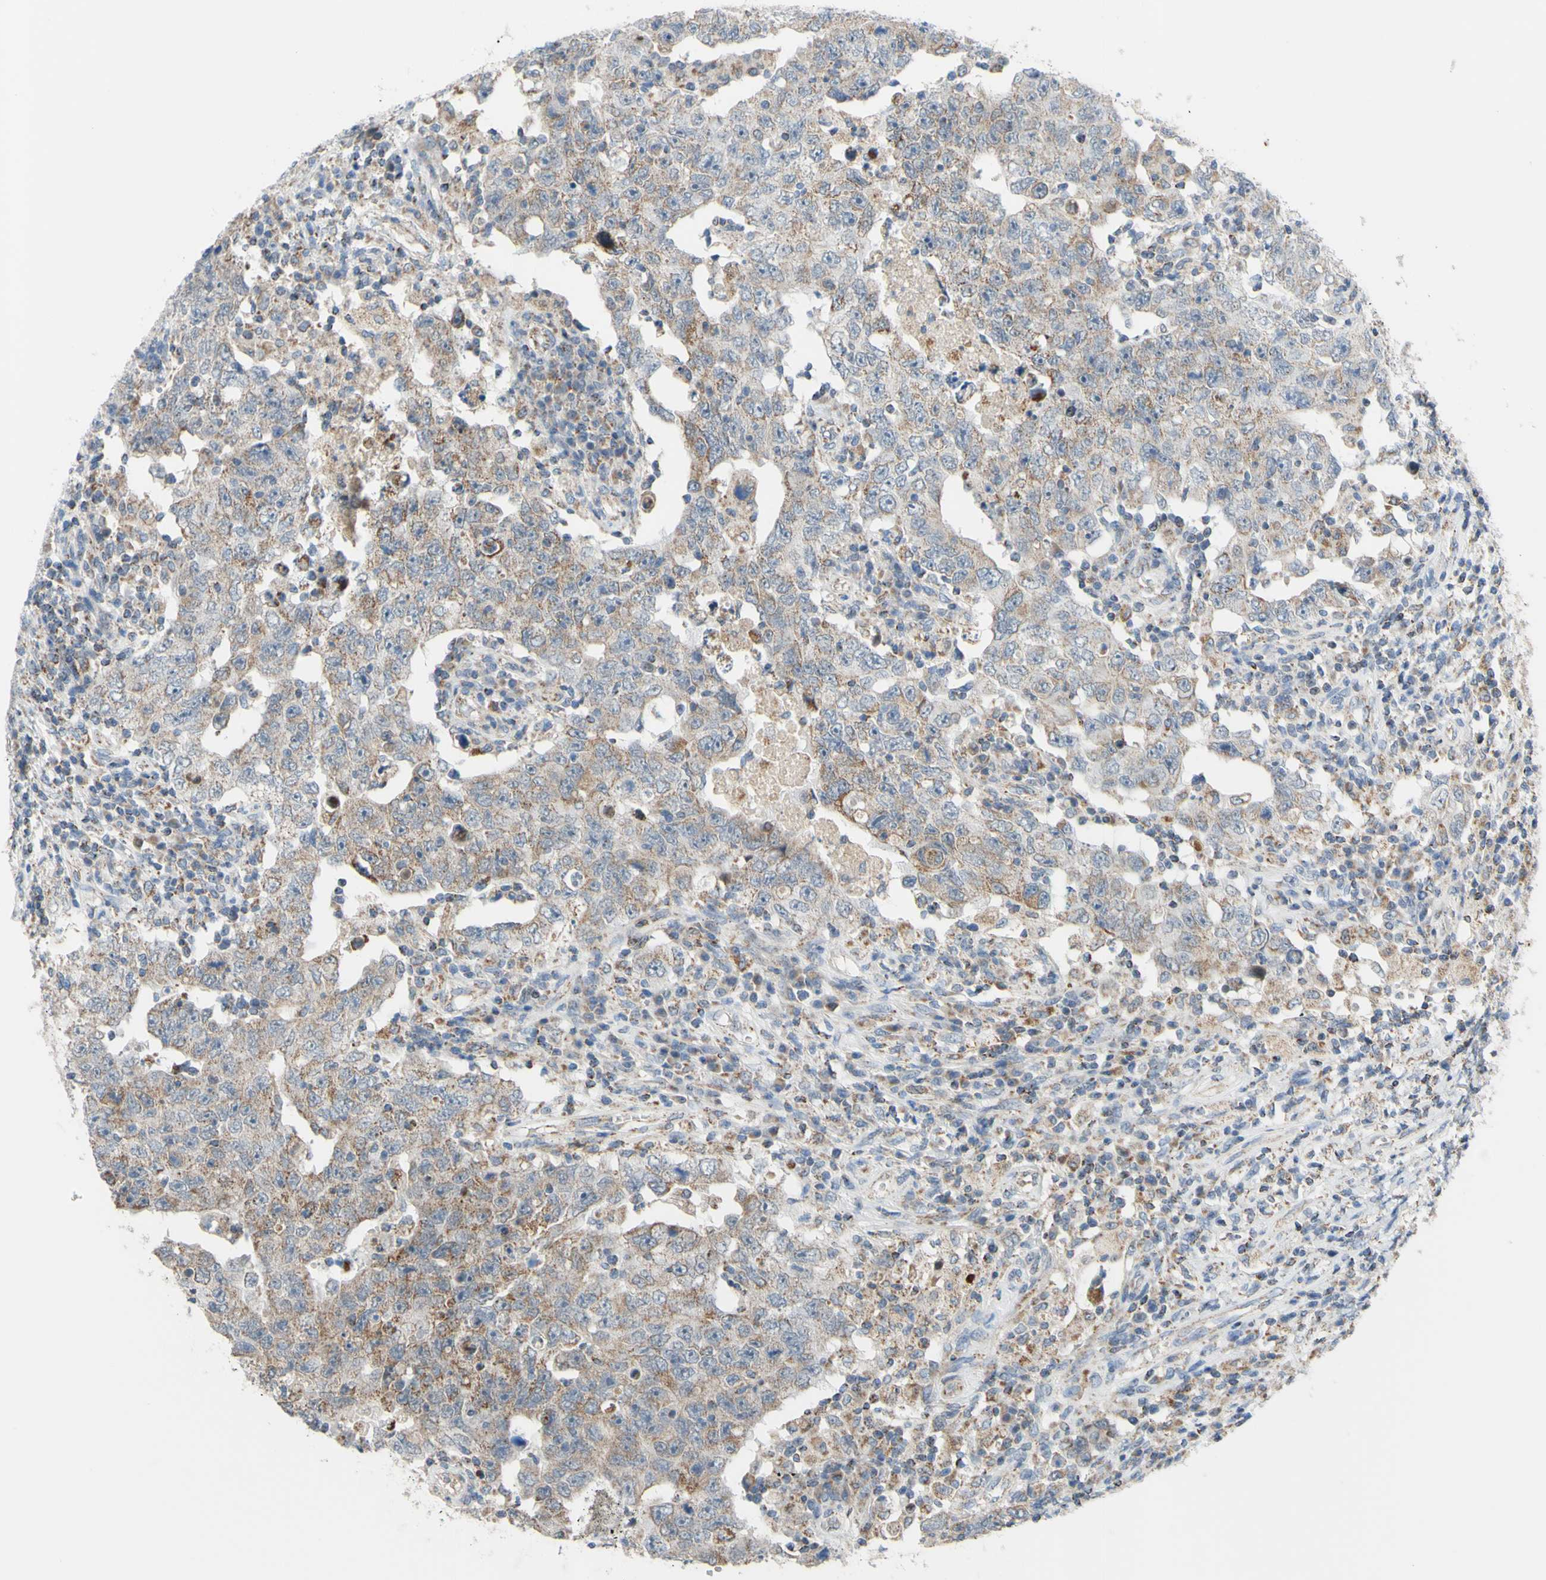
{"staining": {"intensity": "weak", "quantity": ">75%", "location": "cytoplasmic/membranous"}, "tissue": "testis cancer", "cell_type": "Tumor cells", "image_type": "cancer", "snomed": [{"axis": "morphology", "description": "Carcinoma, Embryonal, NOS"}, {"axis": "topography", "description": "Testis"}], "caption": "Immunohistochemical staining of embryonal carcinoma (testis) reveals weak cytoplasmic/membranous protein positivity in about >75% of tumor cells.", "gene": "GLT8D1", "patient": {"sex": "male", "age": 26}}